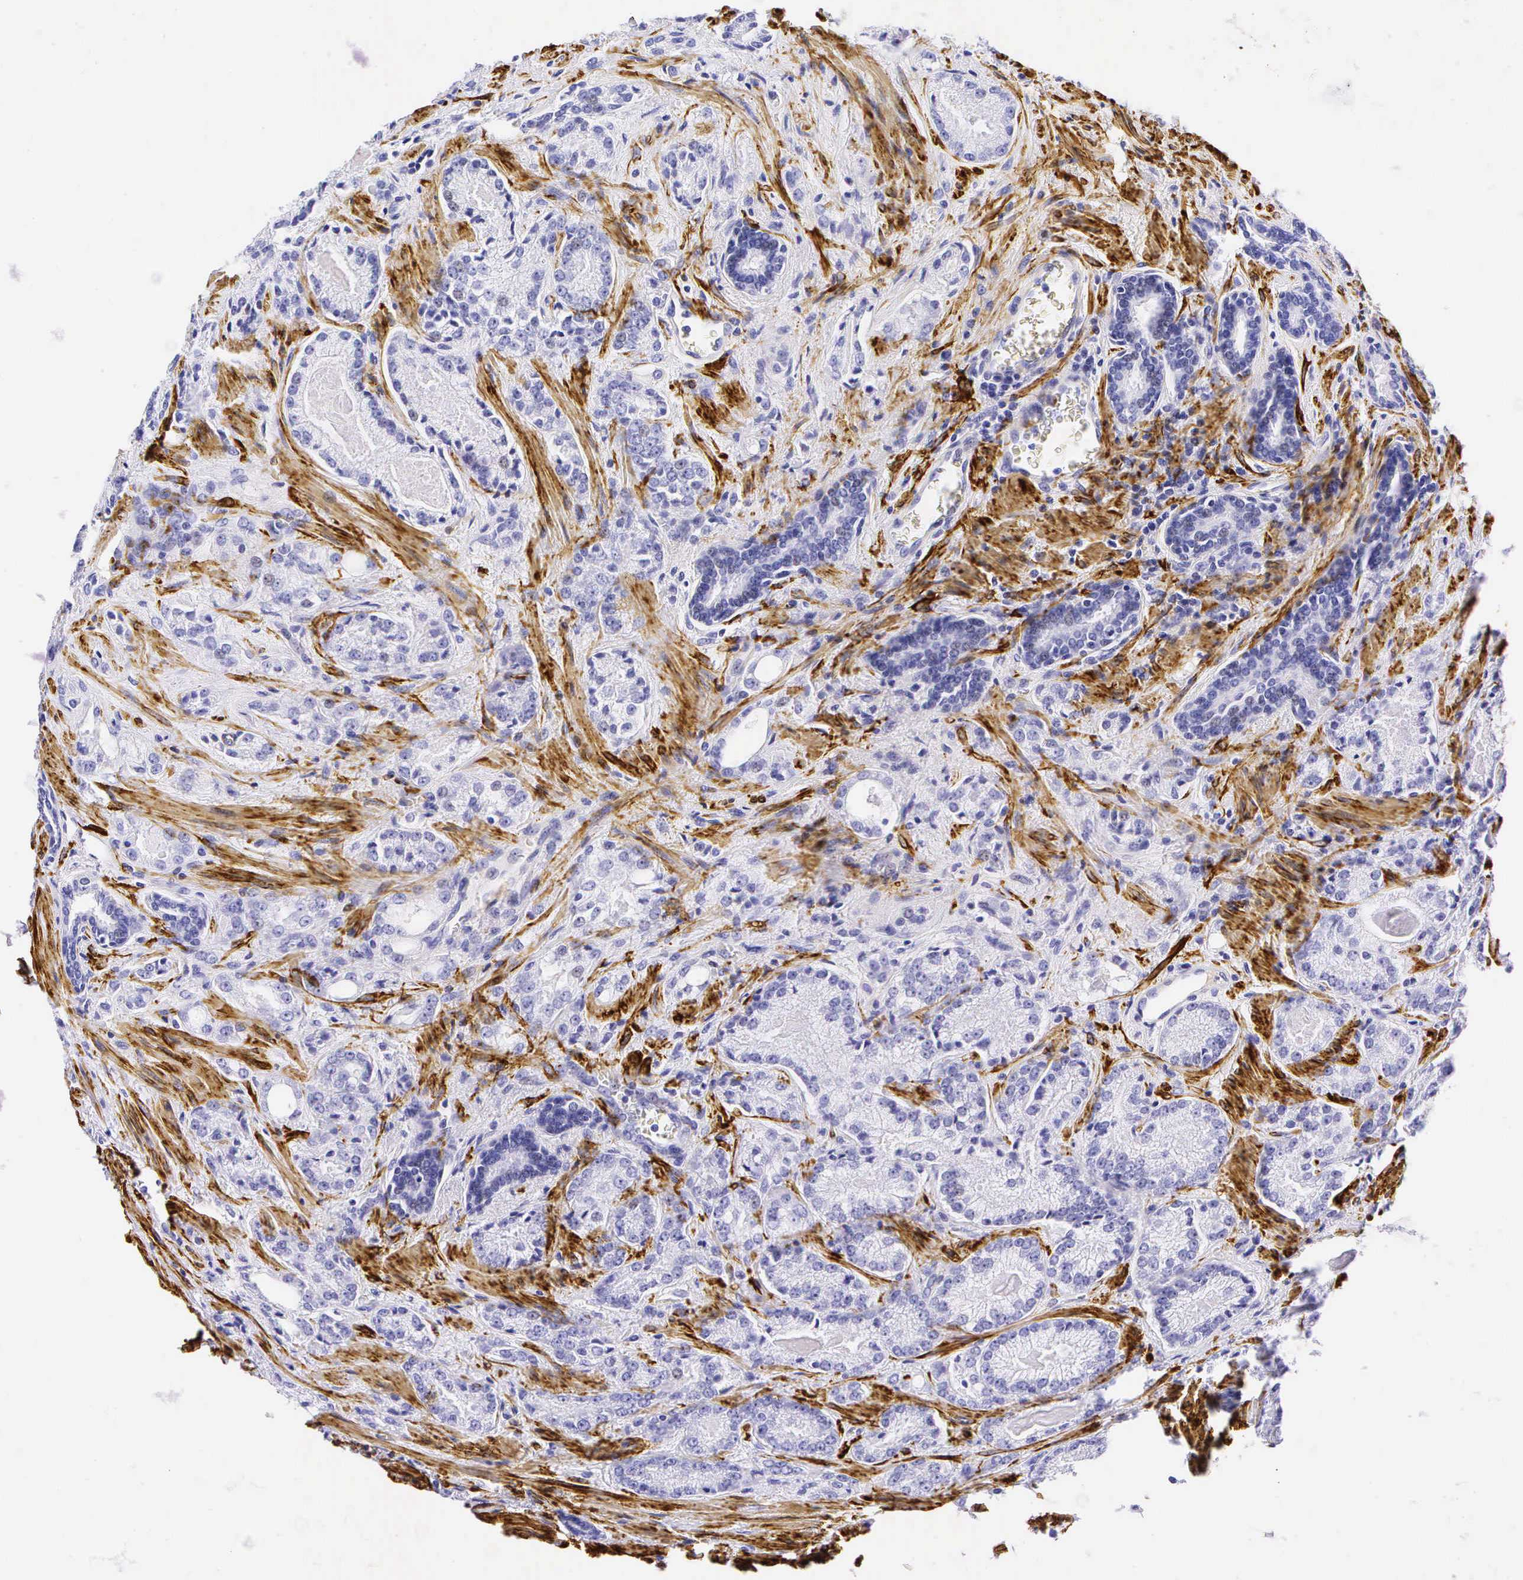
{"staining": {"intensity": "negative", "quantity": "none", "location": "none"}, "tissue": "prostate cancer", "cell_type": "Tumor cells", "image_type": "cancer", "snomed": [{"axis": "morphology", "description": "Adenocarcinoma, Medium grade"}, {"axis": "topography", "description": "Prostate"}], "caption": "This is an immunohistochemistry (IHC) micrograph of prostate adenocarcinoma (medium-grade). There is no expression in tumor cells.", "gene": "CALD1", "patient": {"sex": "male", "age": 68}}